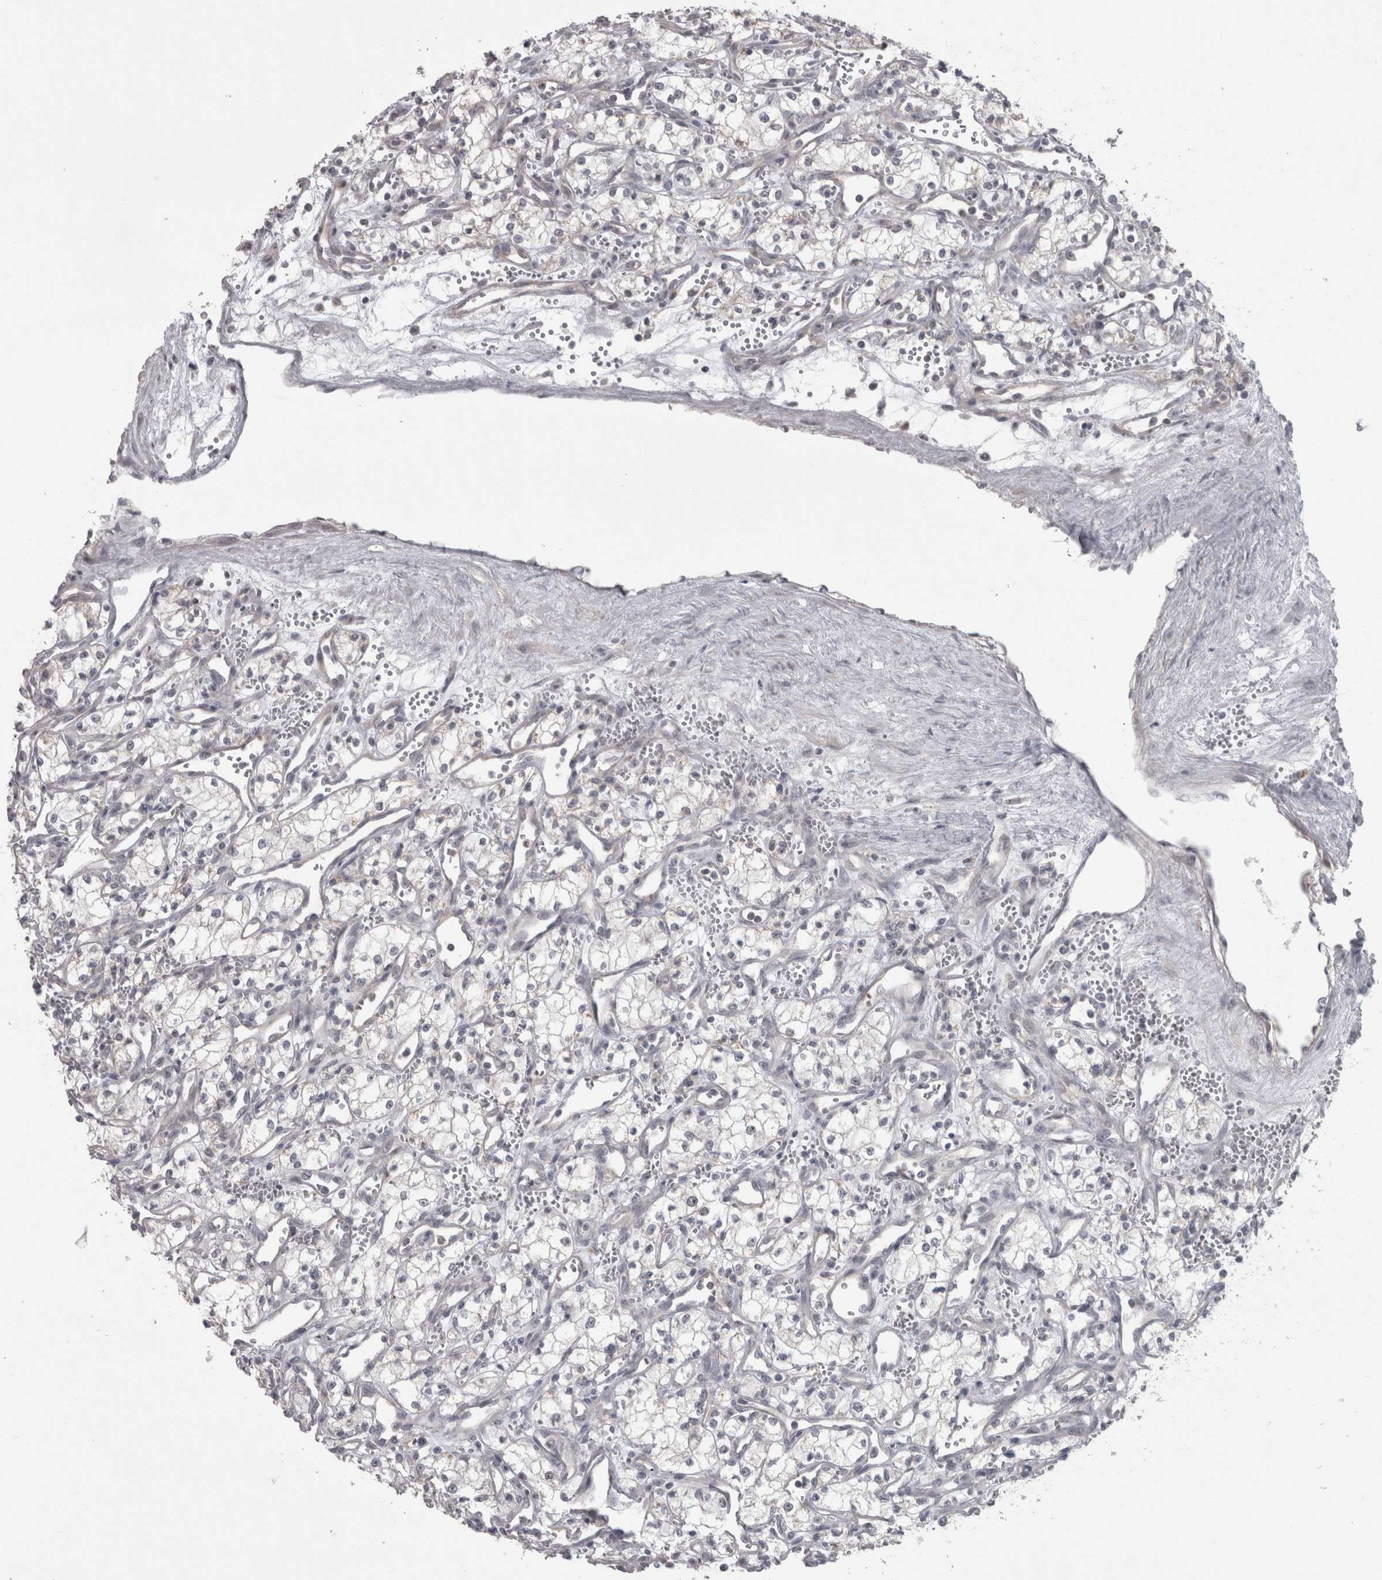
{"staining": {"intensity": "weak", "quantity": "<25%", "location": "cytoplasmic/membranous"}, "tissue": "renal cancer", "cell_type": "Tumor cells", "image_type": "cancer", "snomed": [{"axis": "morphology", "description": "Adenocarcinoma, NOS"}, {"axis": "topography", "description": "Kidney"}], "caption": "Immunohistochemistry image of renal adenocarcinoma stained for a protein (brown), which displays no positivity in tumor cells.", "gene": "PPP1R12B", "patient": {"sex": "male", "age": 59}}